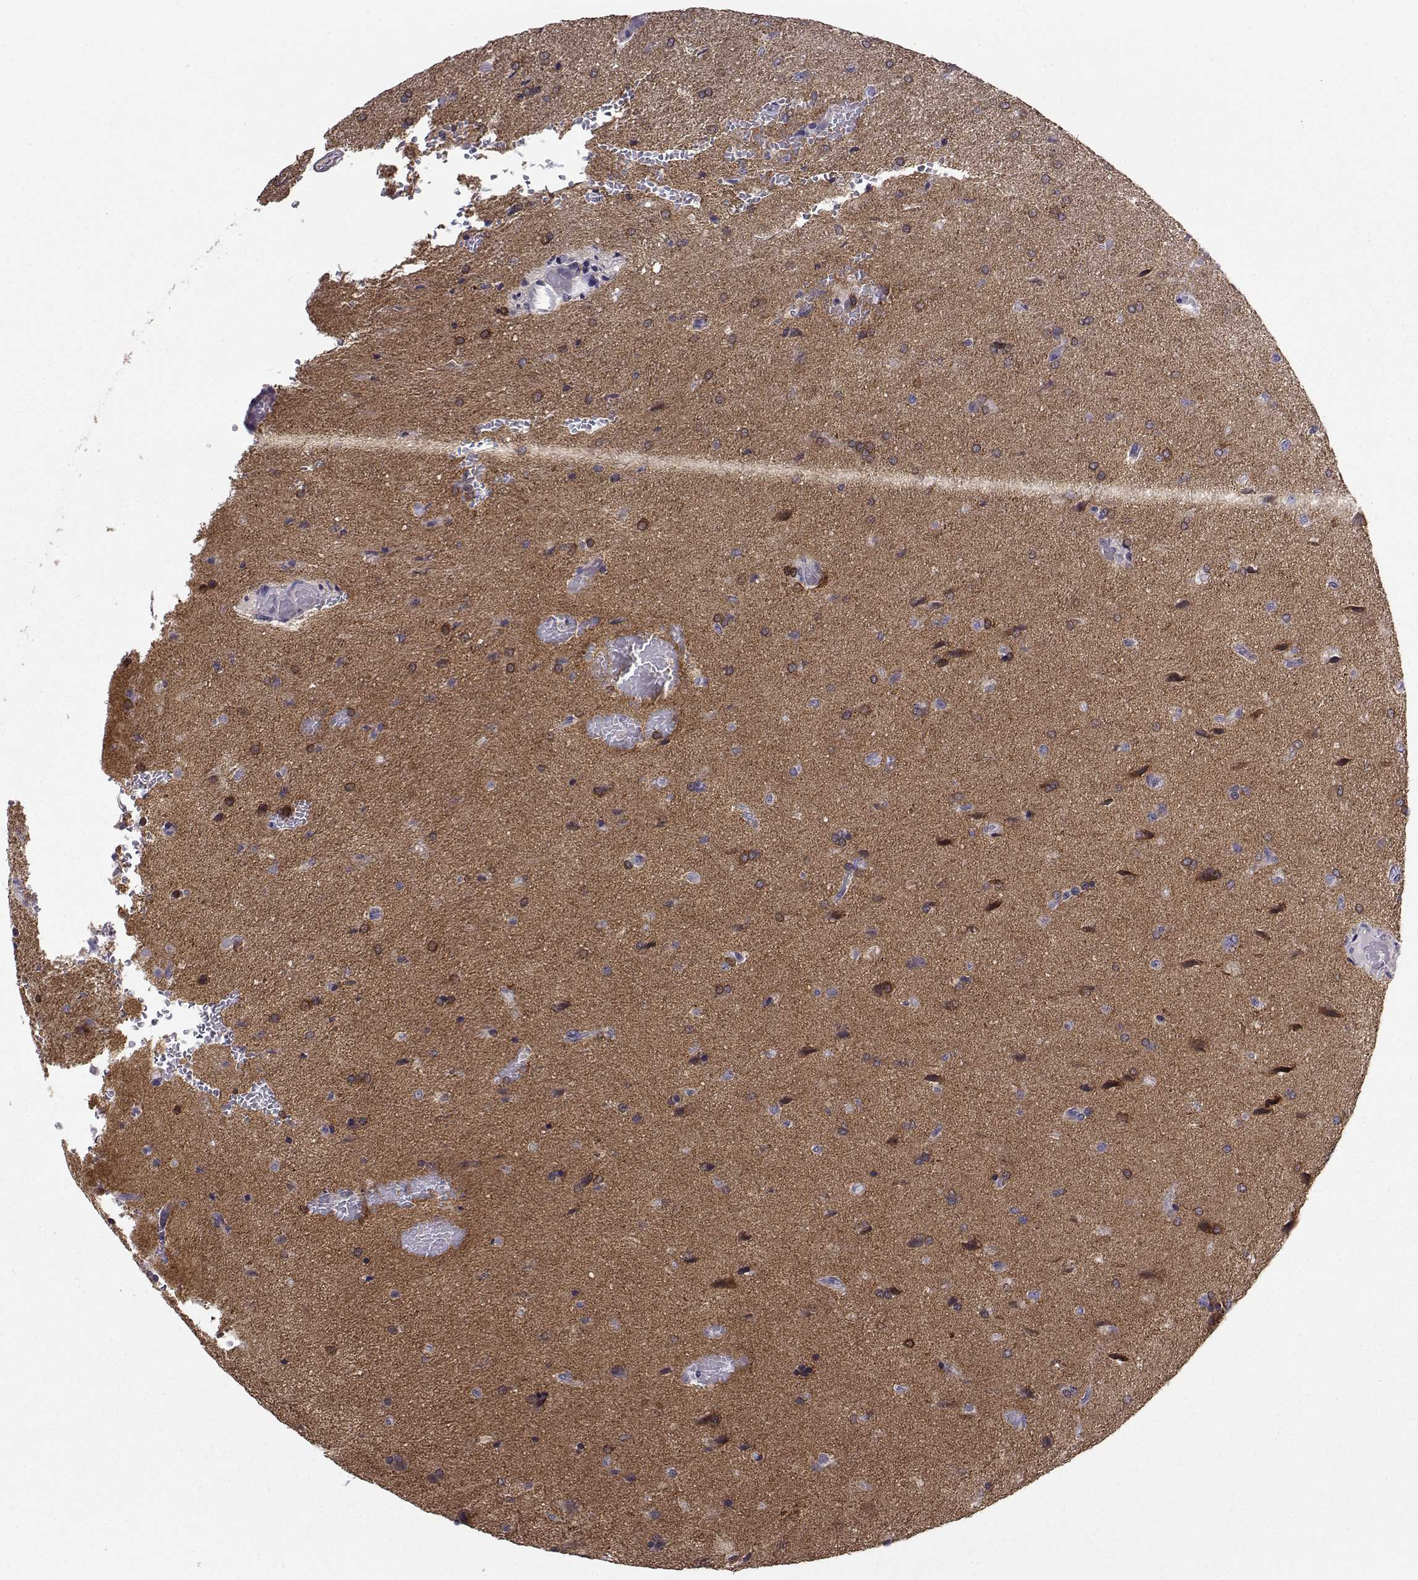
{"staining": {"intensity": "strong", "quantity": "<25%", "location": "cytoplasmic/membranous"}, "tissue": "glioma", "cell_type": "Tumor cells", "image_type": "cancer", "snomed": [{"axis": "morphology", "description": "Glioma, malignant, High grade"}, {"axis": "topography", "description": "Brain"}], "caption": "Malignant glioma (high-grade) stained with DAB immunohistochemistry (IHC) demonstrates medium levels of strong cytoplasmic/membranous expression in about <25% of tumor cells.", "gene": "PEX5L", "patient": {"sex": "male", "age": 68}}